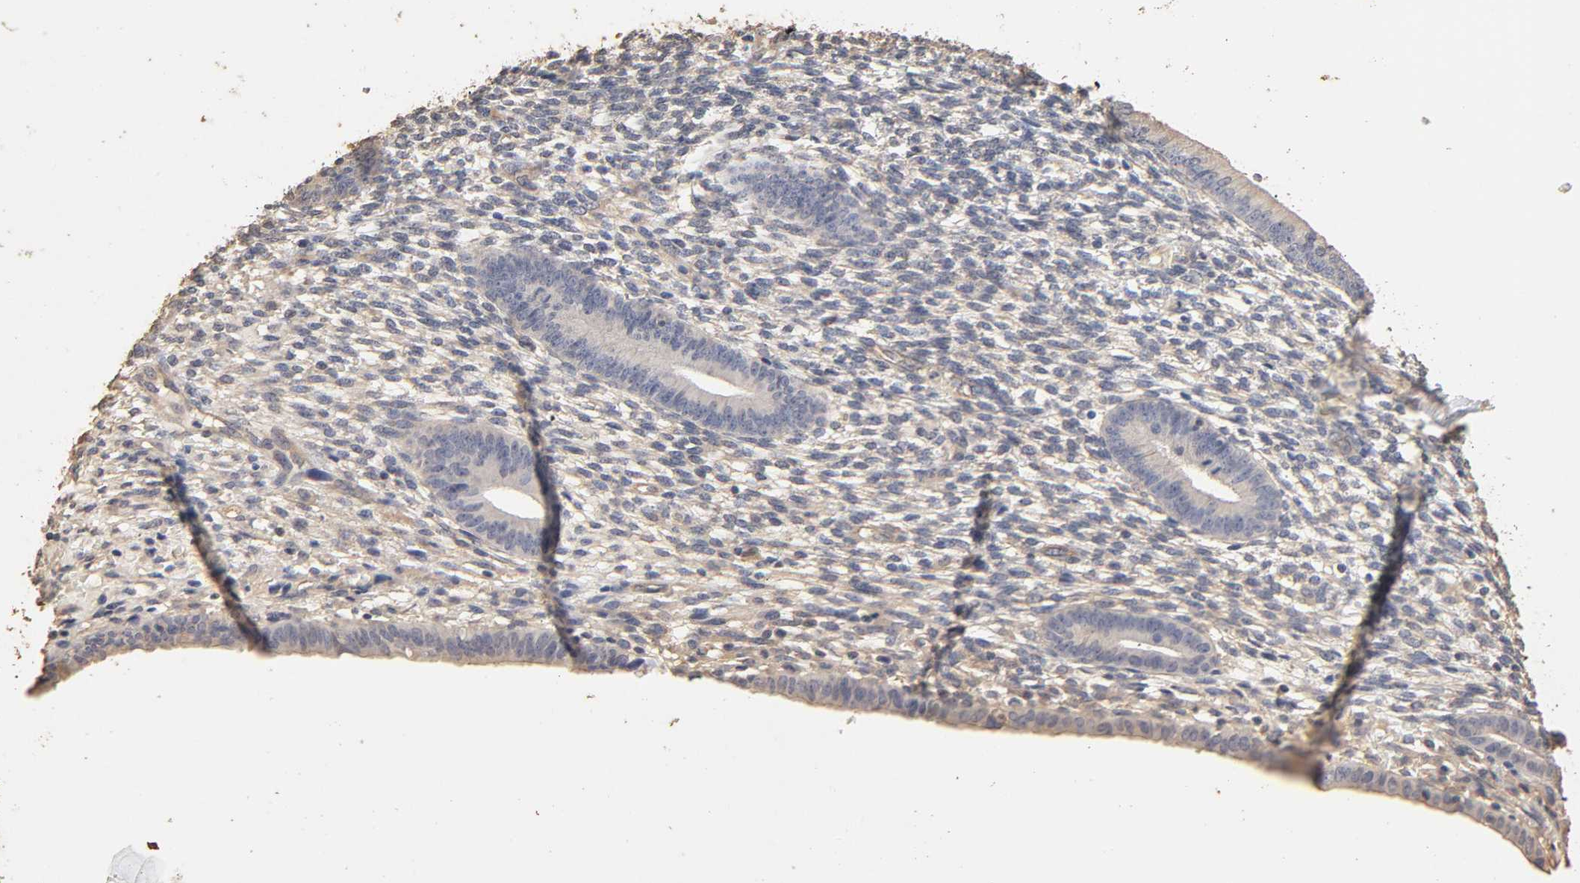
{"staining": {"intensity": "negative", "quantity": "none", "location": "none"}, "tissue": "endometrium", "cell_type": "Cells in endometrial stroma", "image_type": "normal", "snomed": [{"axis": "morphology", "description": "Normal tissue, NOS"}, {"axis": "topography", "description": "Endometrium"}], "caption": "IHC micrograph of benign endometrium: human endometrium stained with DAB (3,3'-diaminobenzidine) shows no significant protein expression in cells in endometrial stroma.", "gene": "VSIG4", "patient": {"sex": "female", "age": 57}}